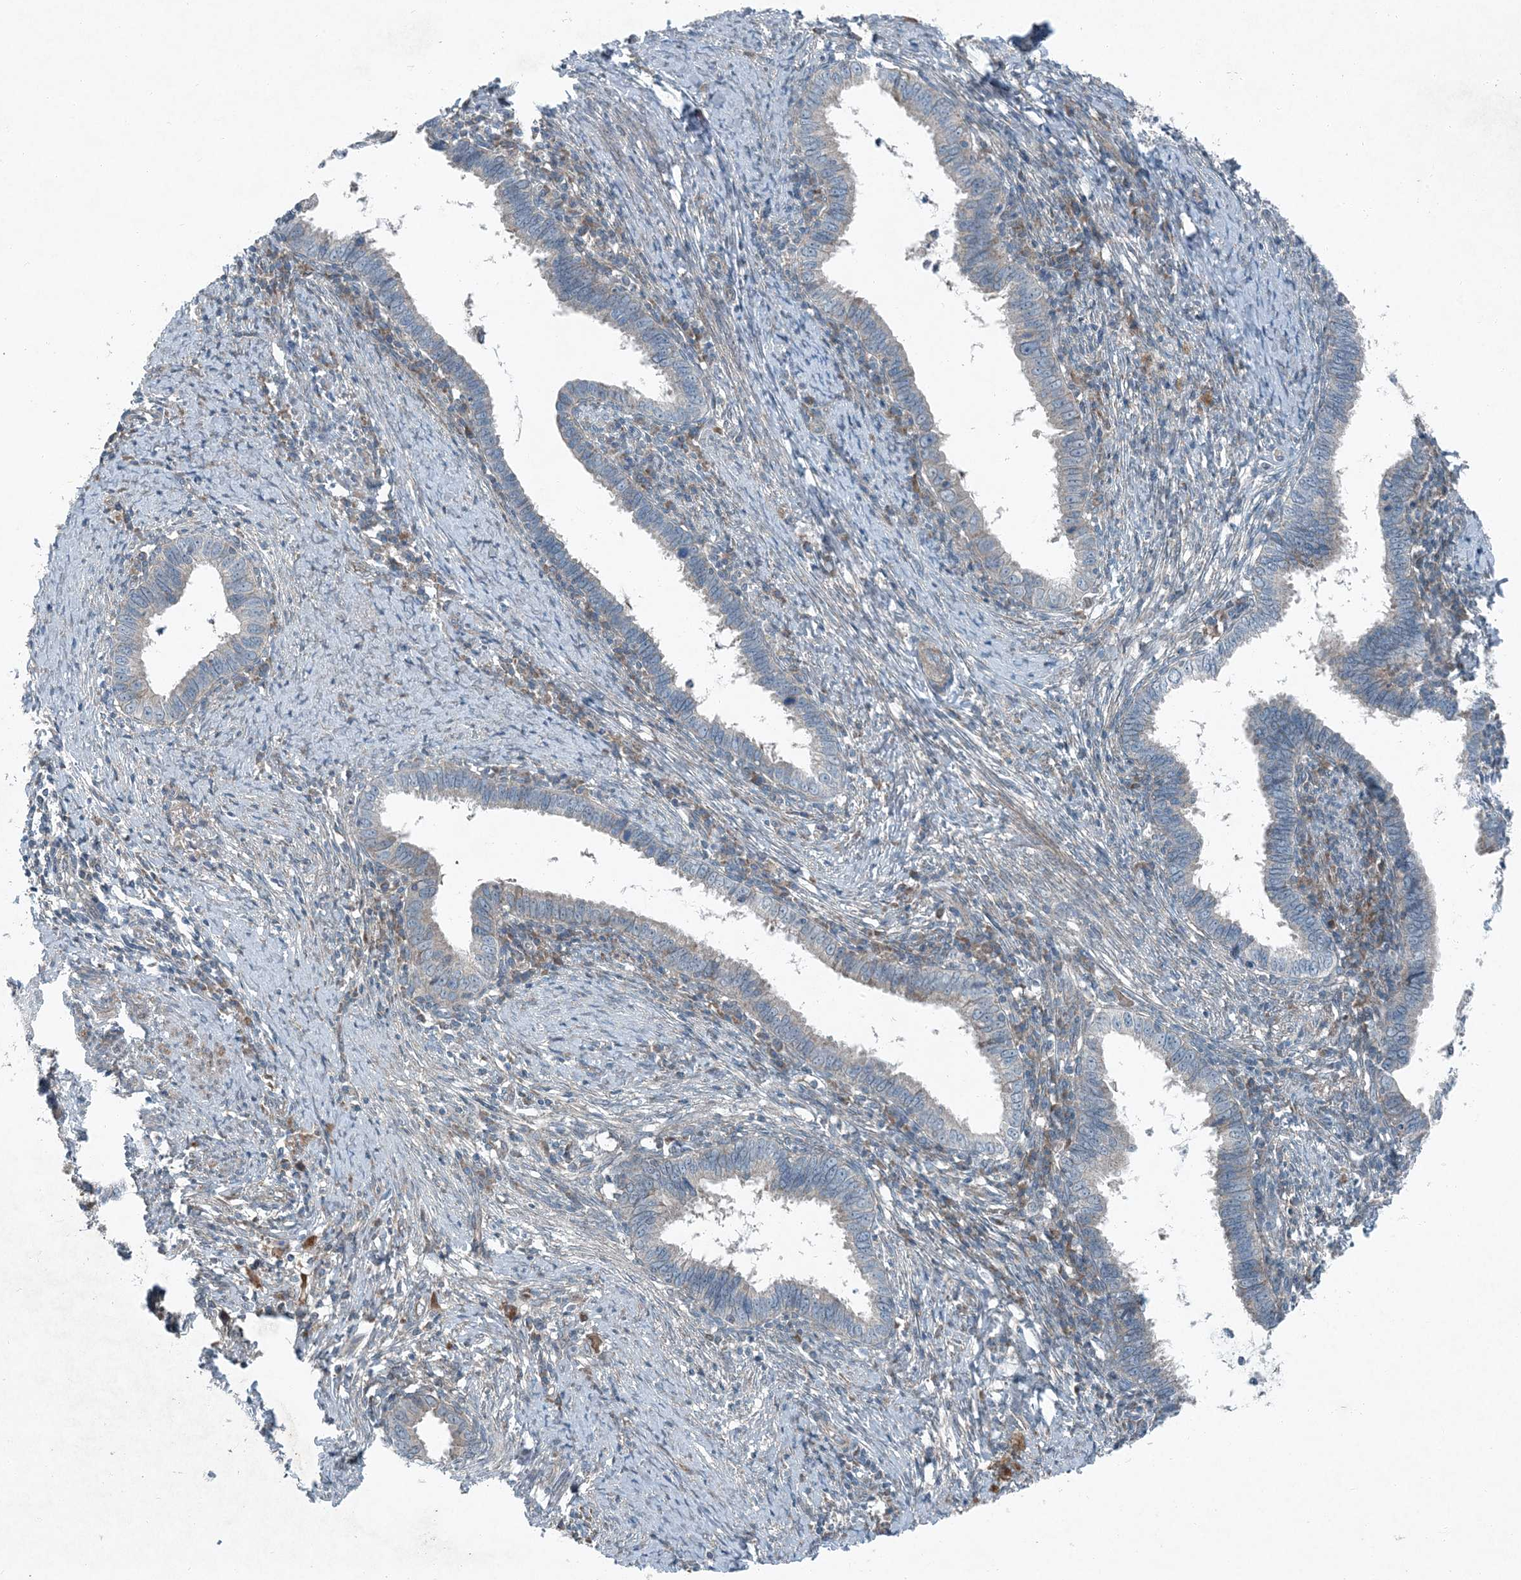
{"staining": {"intensity": "negative", "quantity": "none", "location": "none"}, "tissue": "cervical cancer", "cell_type": "Tumor cells", "image_type": "cancer", "snomed": [{"axis": "morphology", "description": "Adenocarcinoma, NOS"}, {"axis": "topography", "description": "Cervix"}], "caption": "Image shows no protein expression in tumor cells of cervical cancer (adenocarcinoma) tissue.", "gene": "APOM", "patient": {"sex": "female", "age": 36}}